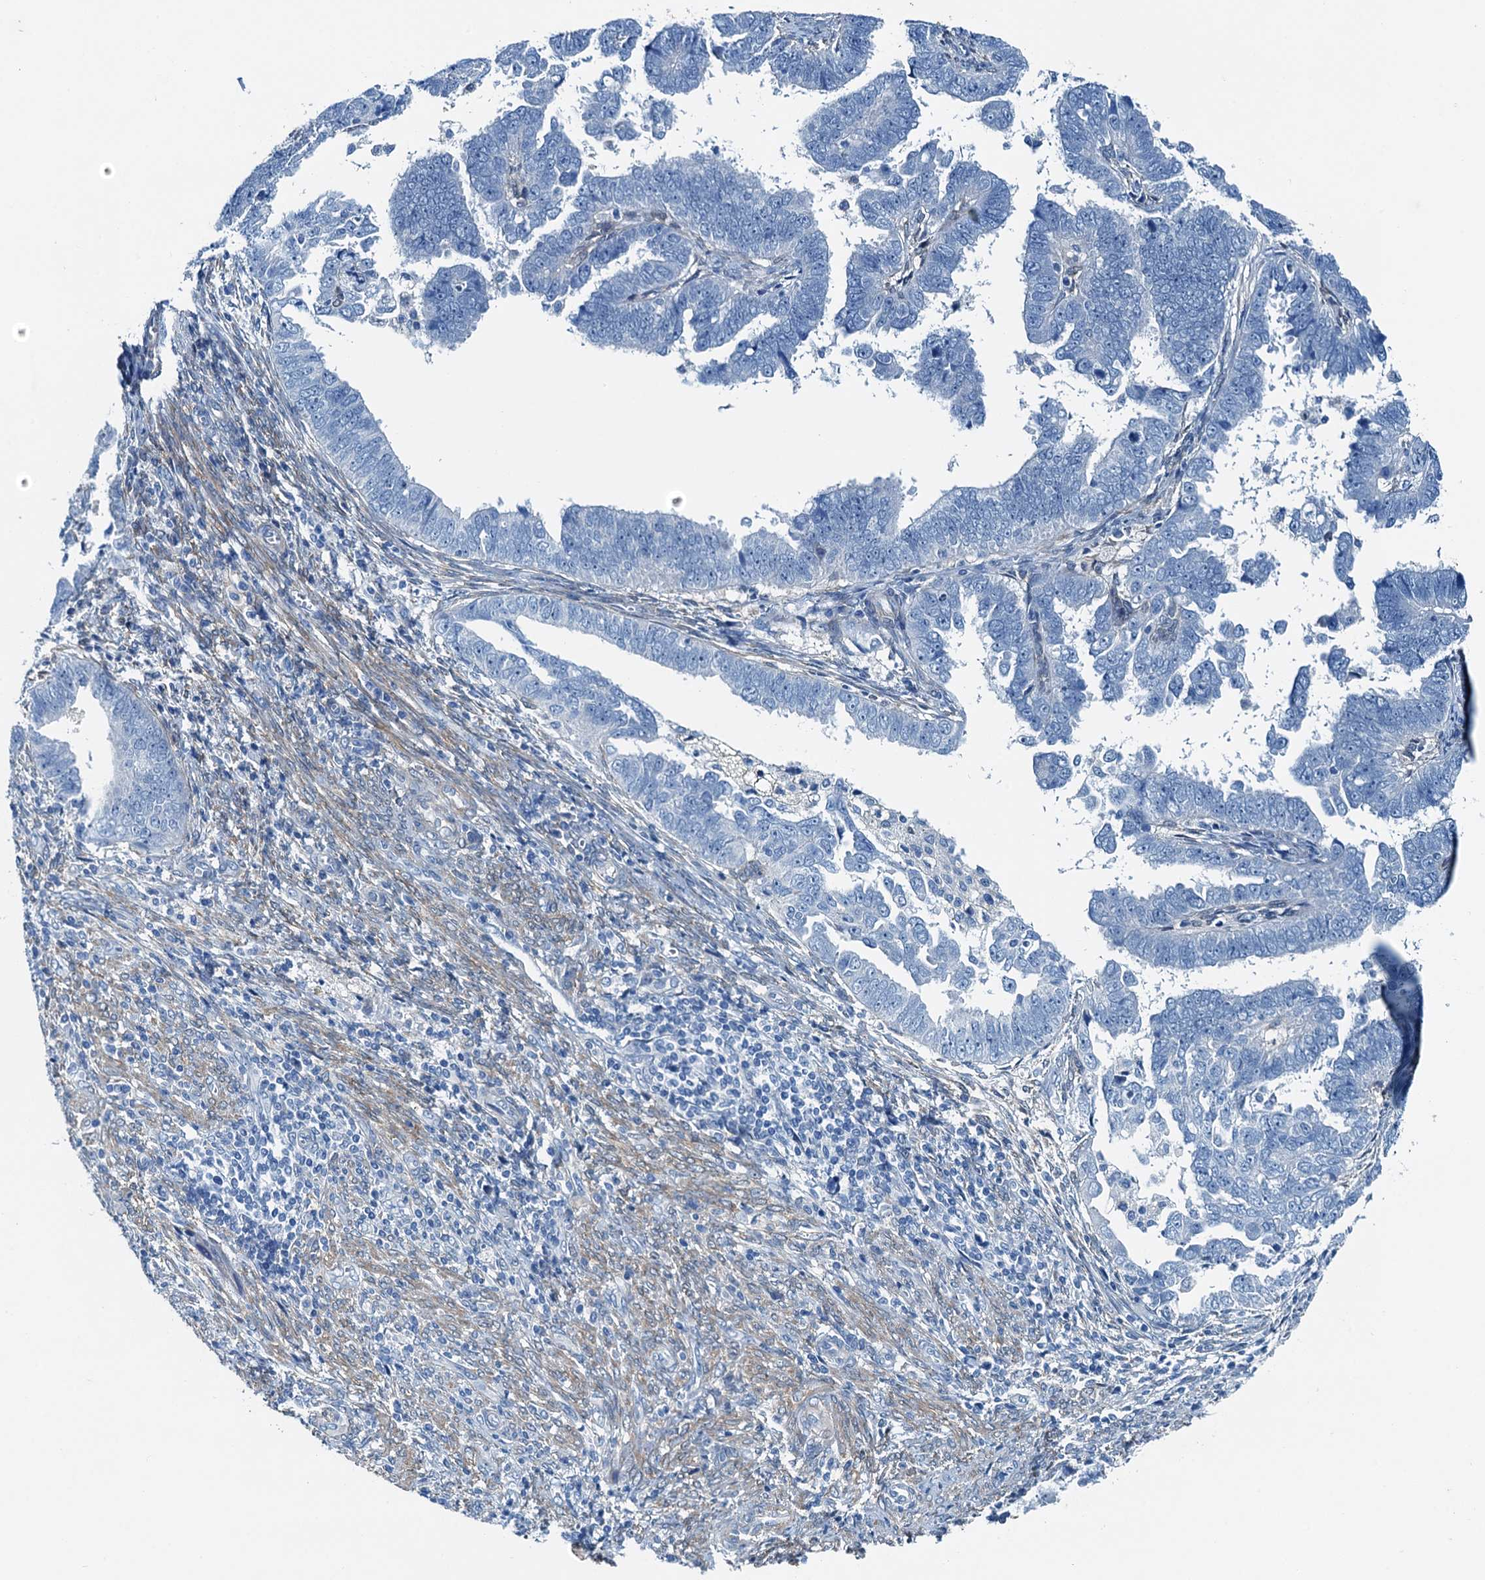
{"staining": {"intensity": "negative", "quantity": "none", "location": "none"}, "tissue": "endometrial cancer", "cell_type": "Tumor cells", "image_type": "cancer", "snomed": [{"axis": "morphology", "description": "Adenocarcinoma, NOS"}, {"axis": "topography", "description": "Endometrium"}], "caption": "DAB immunohistochemical staining of human adenocarcinoma (endometrial) exhibits no significant staining in tumor cells.", "gene": "RAB3IL1", "patient": {"sex": "female", "age": 75}}